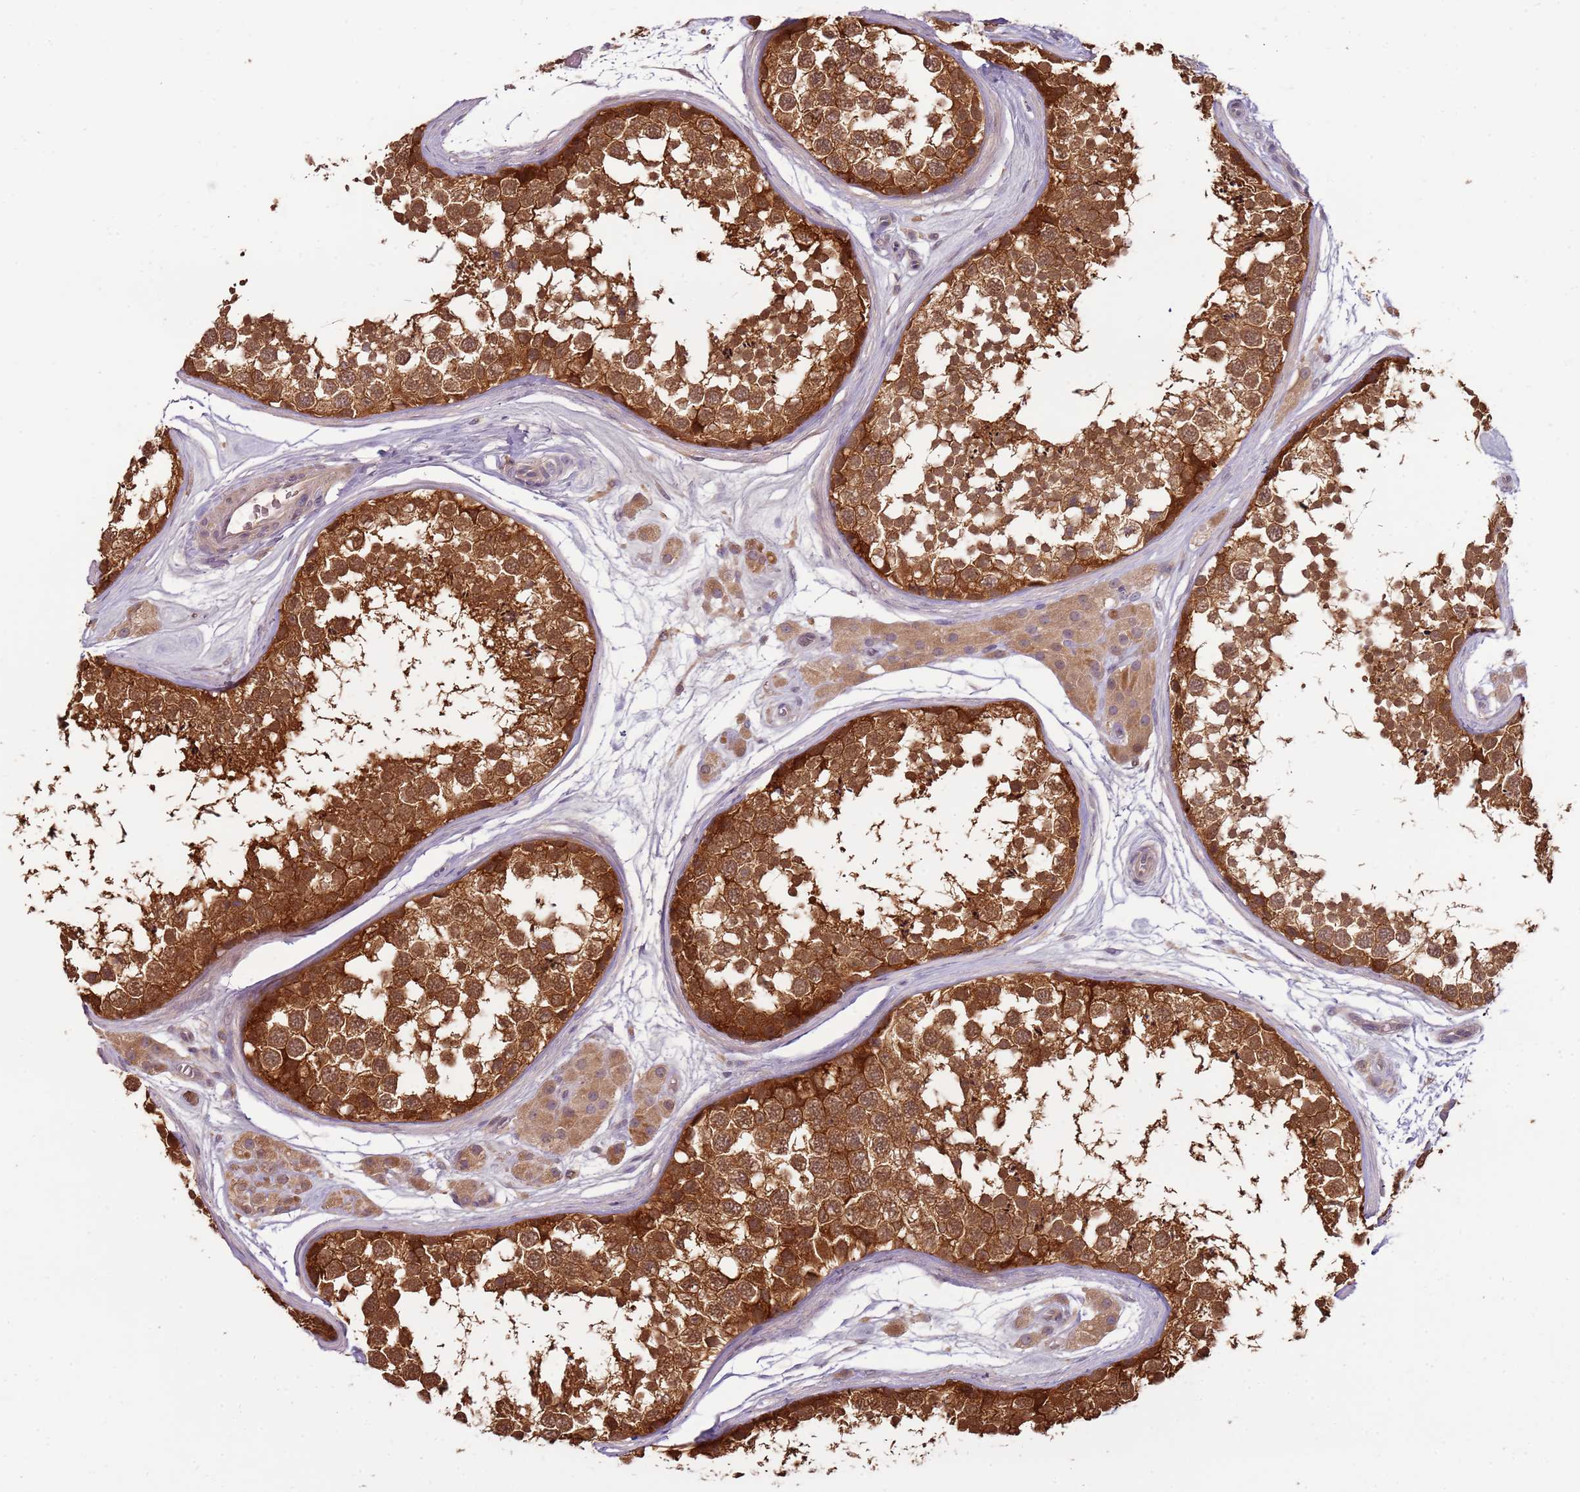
{"staining": {"intensity": "strong", "quantity": ">75%", "location": "cytoplasmic/membranous"}, "tissue": "testis", "cell_type": "Cells in seminiferous ducts", "image_type": "normal", "snomed": [{"axis": "morphology", "description": "Normal tissue, NOS"}, {"axis": "topography", "description": "Testis"}], "caption": "IHC (DAB (3,3'-diaminobenzidine)) staining of benign testis shows strong cytoplasmic/membranous protein staining in about >75% of cells in seminiferous ducts. The protein is stained brown, and the nuclei are stained in blue (DAB (3,3'-diaminobenzidine) IHC with brightfield microscopy, high magnification).", "gene": "ARHGAP5", "patient": {"sex": "male", "age": 56}}